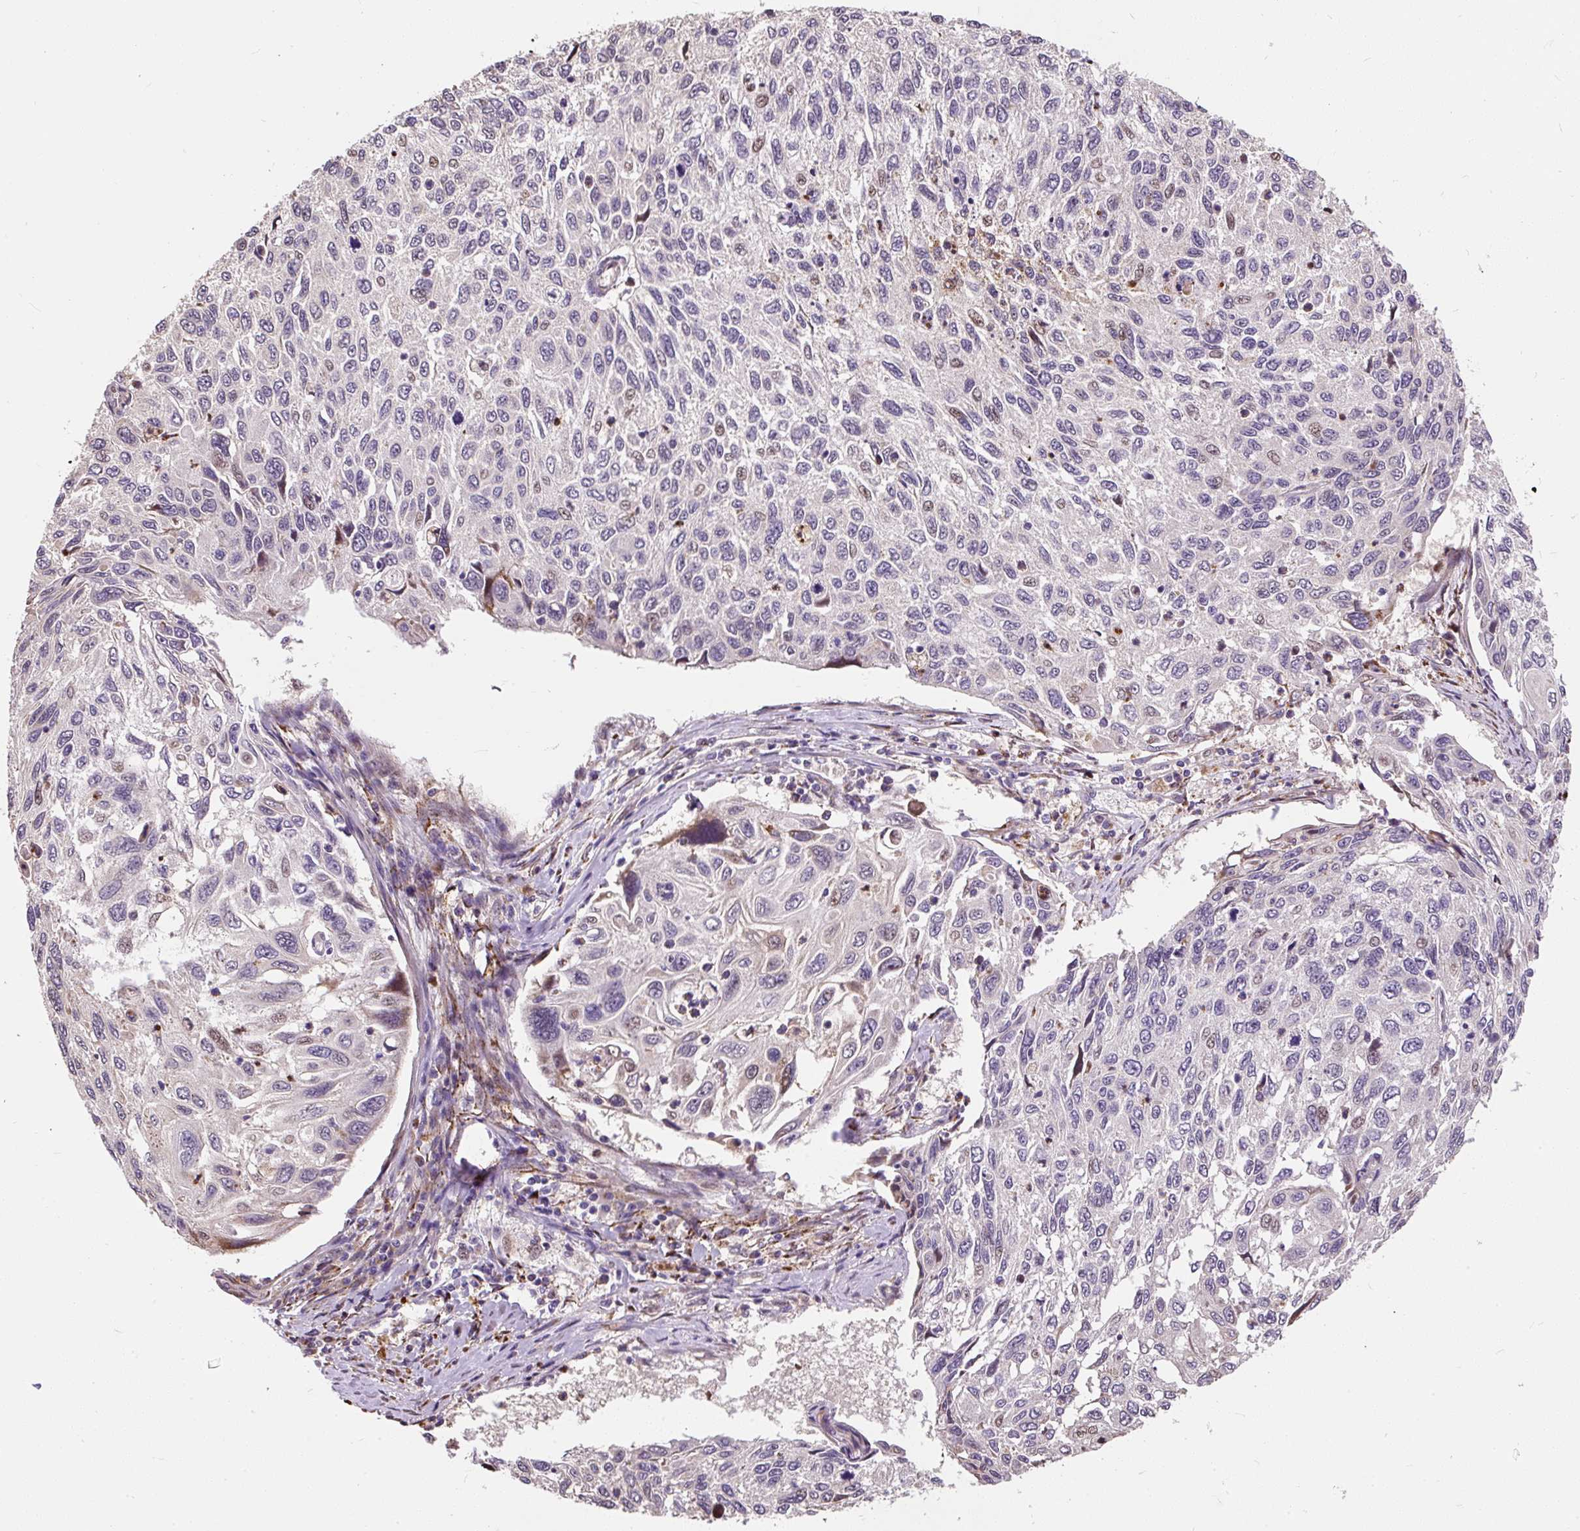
{"staining": {"intensity": "weak", "quantity": "<25%", "location": "nuclear"}, "tissue": "cervical cancer", "cell_type": "Tumor cells", "image_type": "cancer", "snomed": [{"axis": "morphology", "description": "Squamous cell carcinoma, NOS"}, {"axis": "topography", "description": "Cervix"}], "caption": "A high-resolution image shows IHC staining of squamous cell carcinoma (cervical), which exhibits no significant staining in tumor cells.", "gene": "PUS7L", "patient": {"sex": "female", "age": 70}}